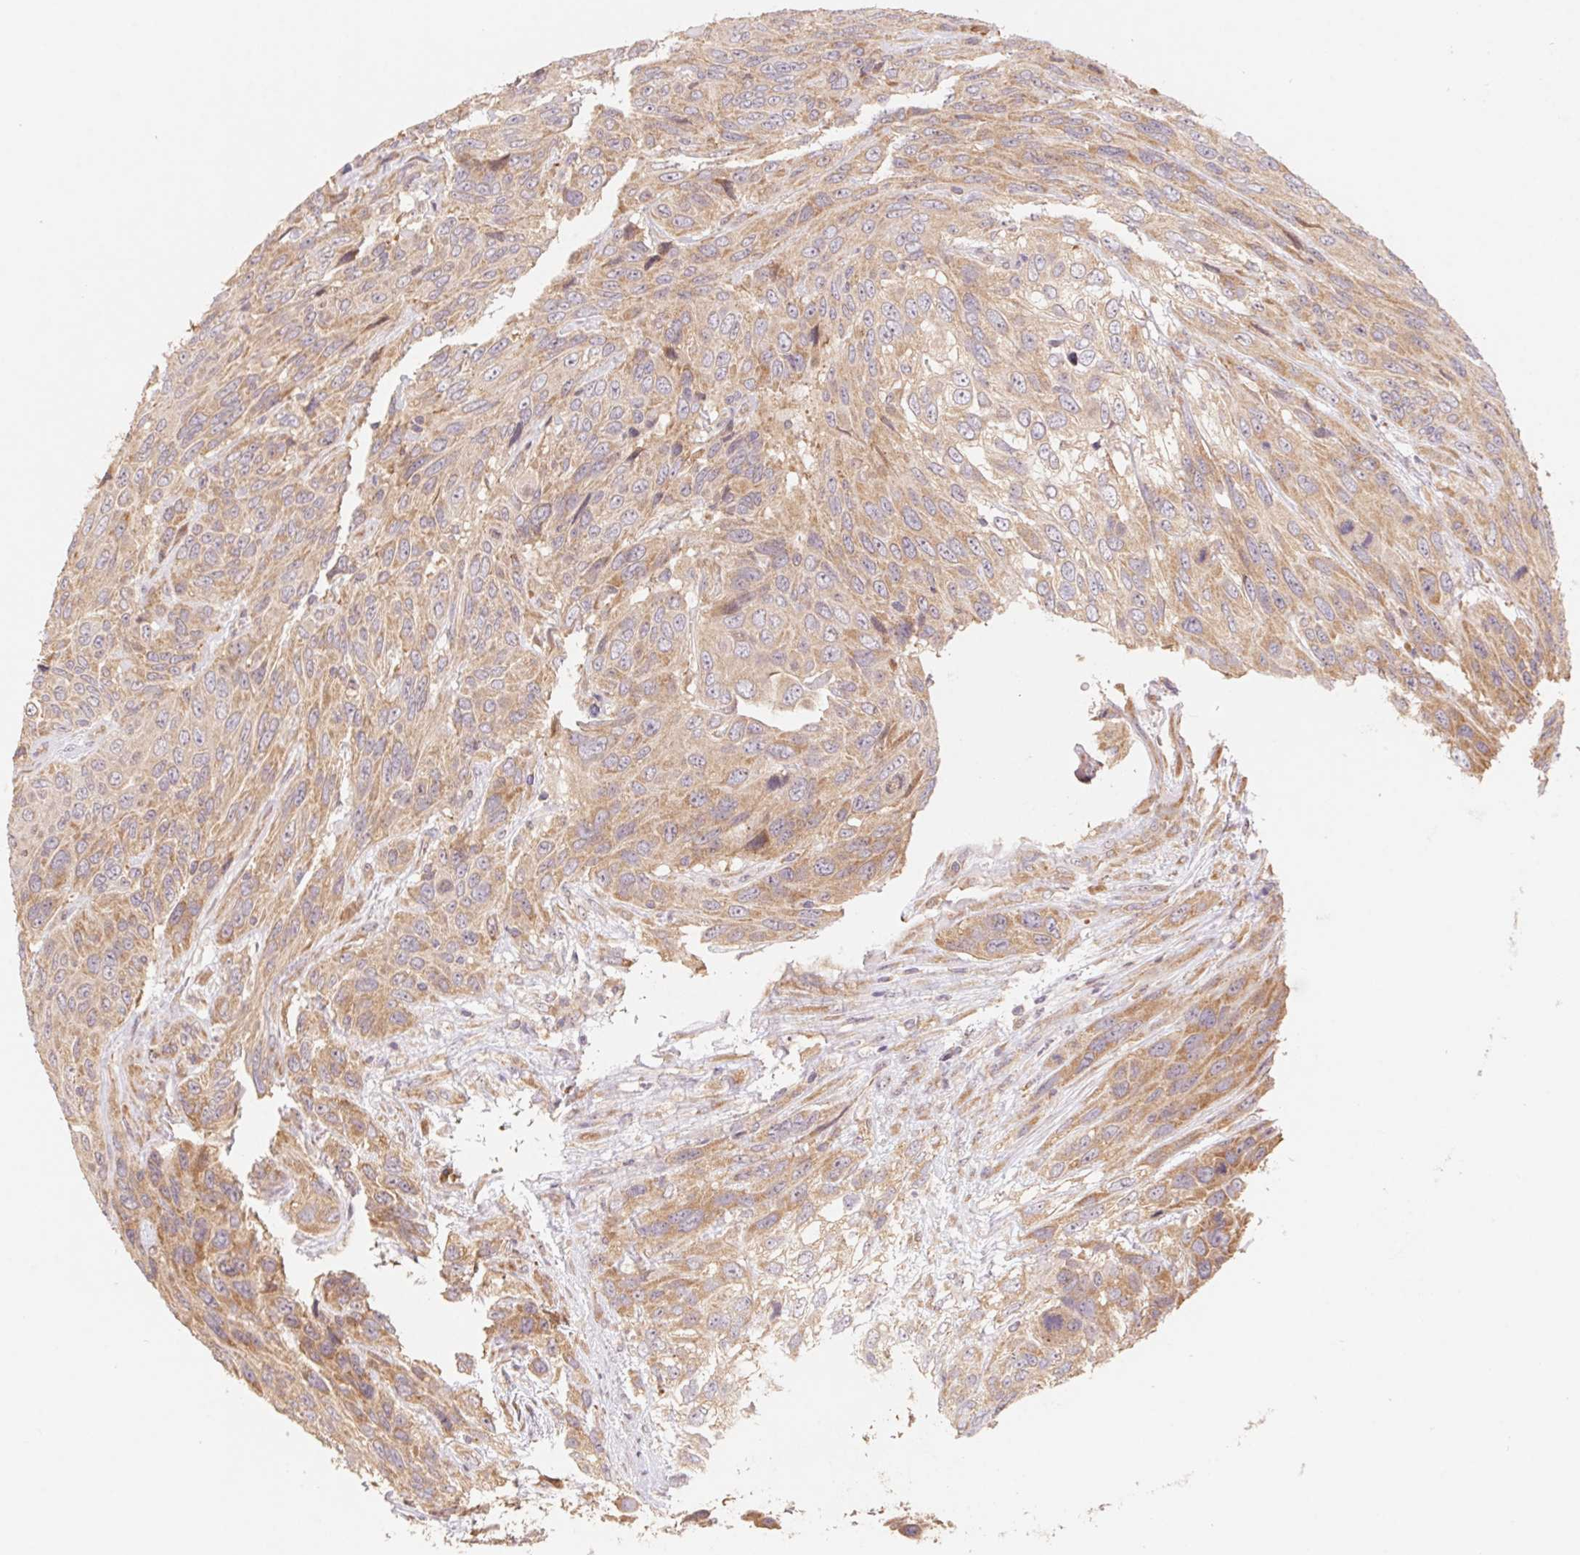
{"staining": {"intensity": "moderate", "quantity": ">75%", "location": "cytoplasmic/membranous"}, "tissue": "urothelial cancer", "cell_type": "Tumor cells", "image_type": "cancer", "snomed": [{"axis": "morphology", "description": "Urothelial carcinoma, High grade"}, {"axis": "topography", "description": "Urinary bladder"}], "caption": "Protein analysis of urothelial cancer tissue reveals moderate cytoplasmic/membranous staining in approximately >75% of tumor cells. (Brightfield microscopy of DAB IHC at high magnification).", "gene": "RPL27A", "patient": {"sex": "female", "age": 70}}